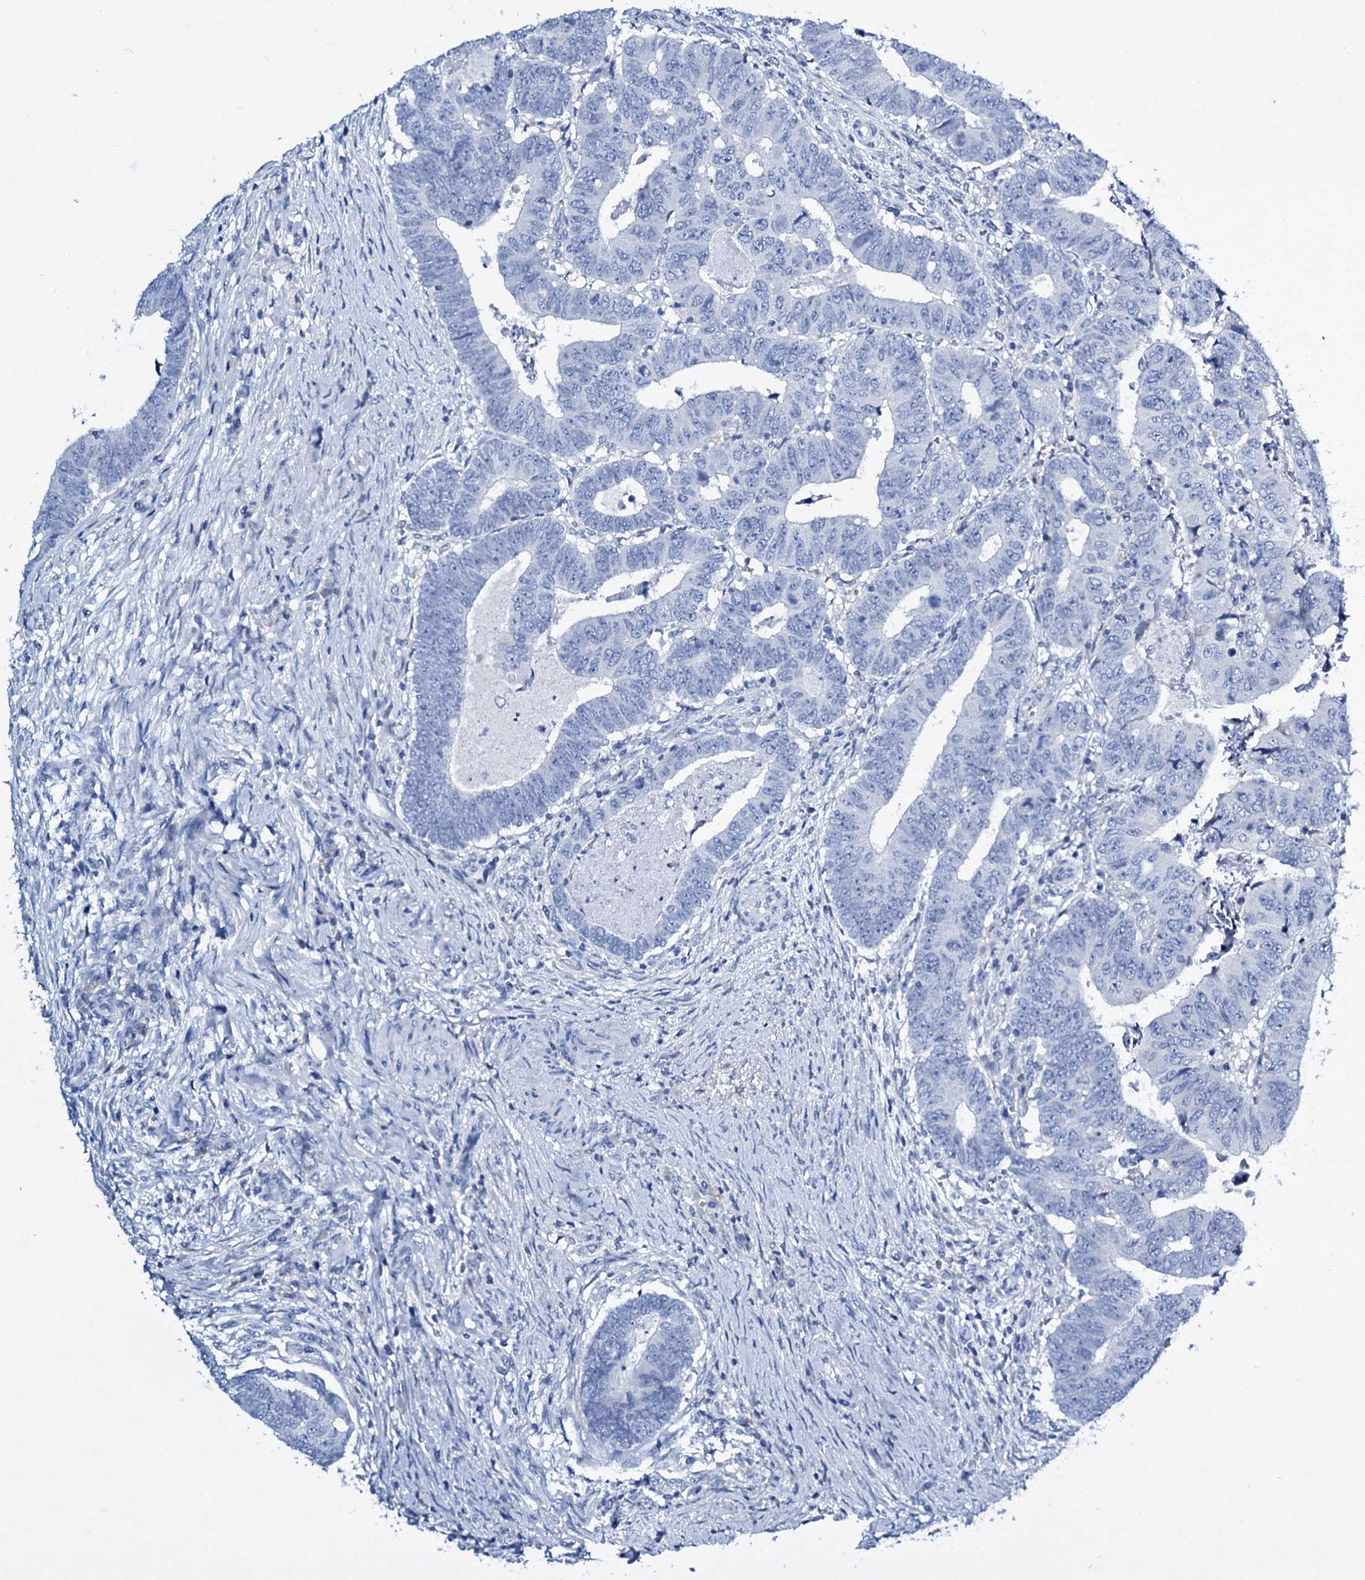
{"staining": {"intensity": "negative", "quantity": "none", "location": "none"}, "tissue": "colorectal cancer", "cell_type": "Tumor cells", "image_type": "cancer", "snomed": [{"axis": "morphology", "description": "Normal tissue, NOS"}, {"axis": "morphology", "description": "Adenocarcinoma, NOS"}, {"axis": "topography", "description": "Rectum"}], "caption": "Immunohistochemistry (IHC) image of colorectal cancer (adenocarcinoma) stained for a protein (brown), which shows no staining in tumor cells.", "gene": "TPGS2", "patient": {"sex": "female", "age": 65}}